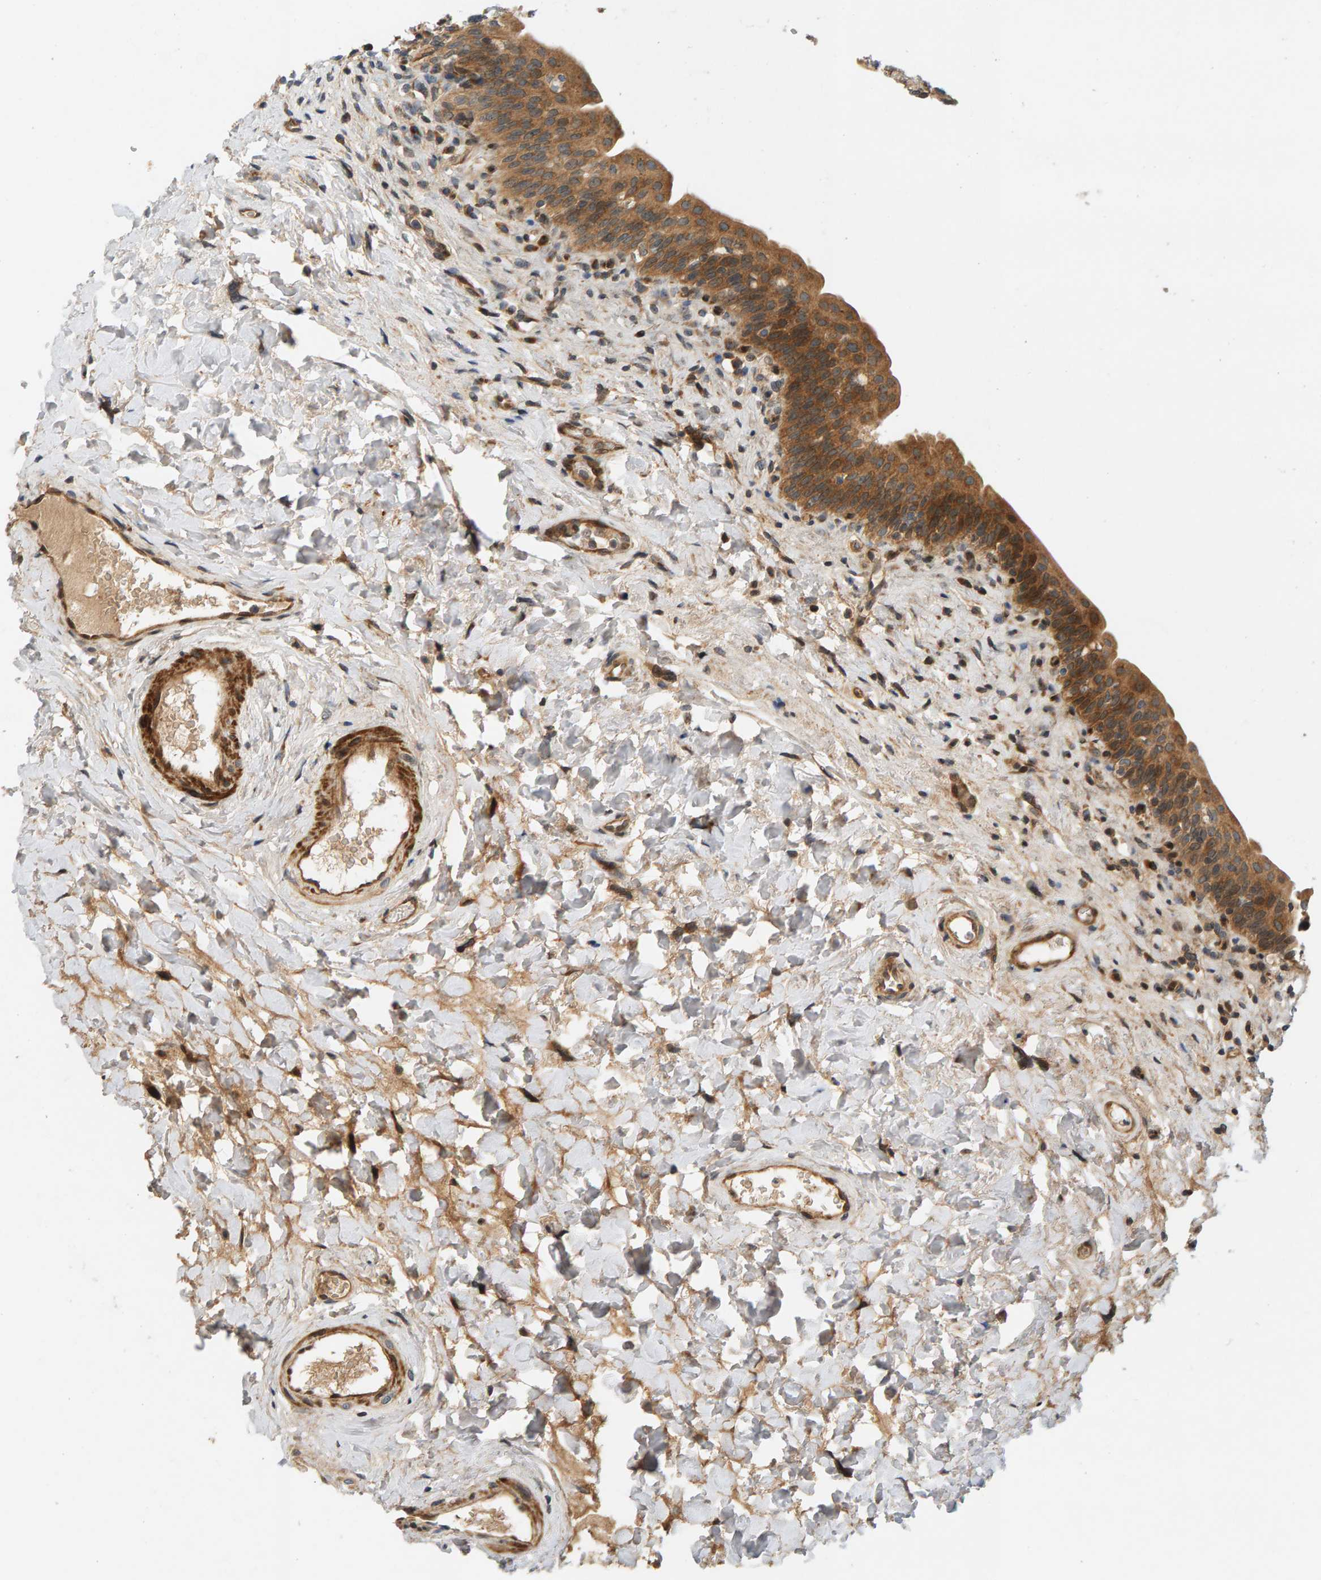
{"staining": {"intensity": "moderate", "quantity": ">75%", "location": "cytoplasmic/membranous"}, "tissue": "urinary bladder", "cell_type": "Urothelial cells", "image_type": "normal", "snomed": [{"axis": "morphology", "description": "Normal tissue, NOS"}, {"axis": "topography", "description": "Urinary bladder"}], "caption": "Immunohistochemical staining of normal human urinary bladder exhibits moderate cytoplasmic/membranous protein staining in about >75% of urothelial cells. (Stains: DAB in brown, nuclei in blue, Microscopy: brightfield microscopy at high magnification).", "gene": "BAHCC1", "patient": {"sex": "male", "age": 83}}